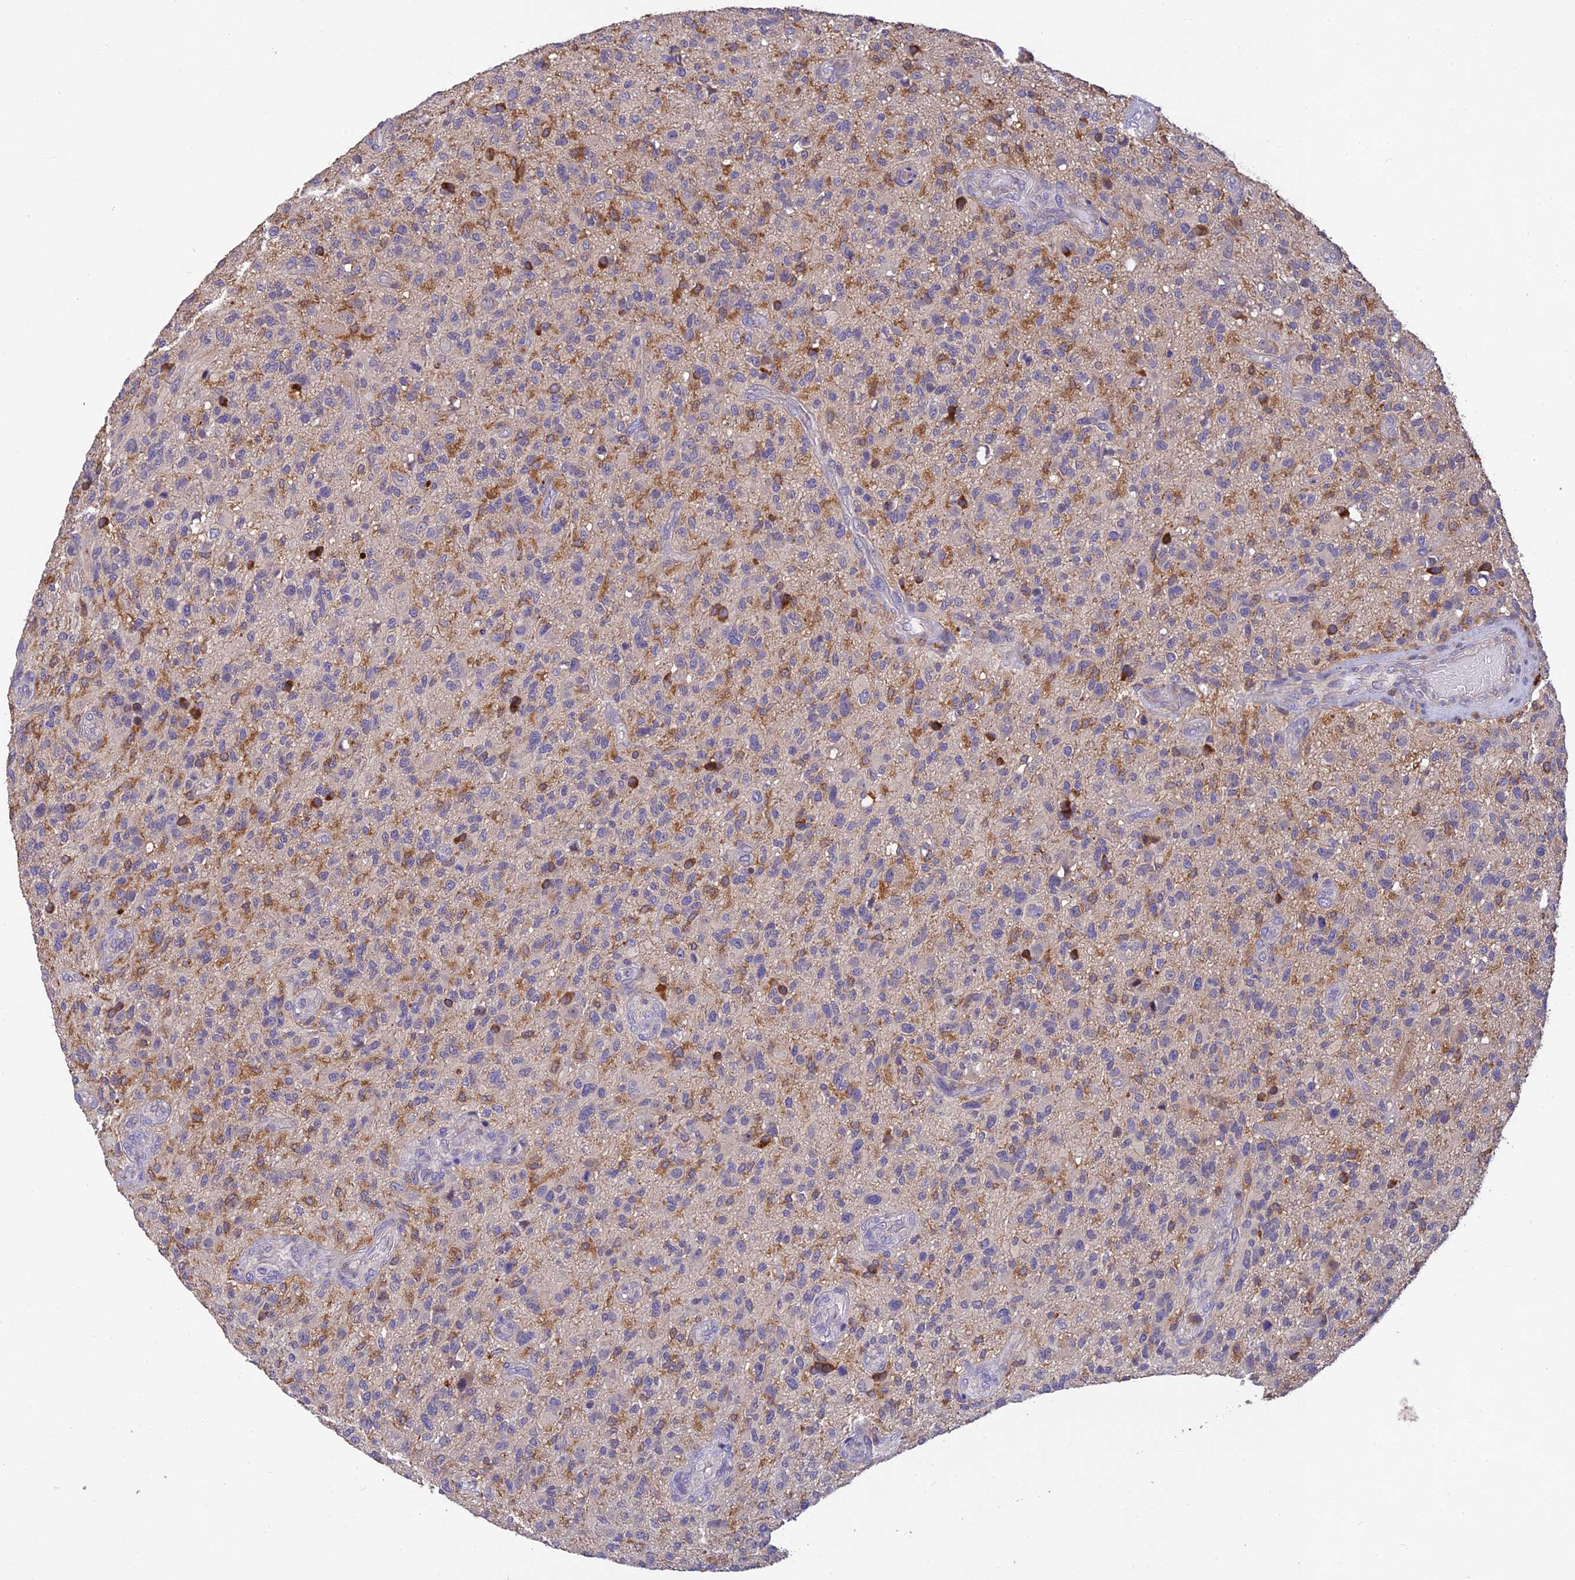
{"staining": {"intensity": "moderate", "quantity": "<25%", "location": "cytoplasmic/membranous"}, "tissue": "glioma", "cell_type": "Tumor cells", "image_type": "cancer", "snomed": [{"axis": "morphology", "description": "Glioma, malignant, High grade"}, {"axis": "topography", "description": "Brain"}], "caption": "The immunohistochemical stain highlights moderate cytoplasmic/membranous staining in tumor cells of glioma tissue.", "gene": "DENND5B", "patient": {"sex": "male", "age": 47}}